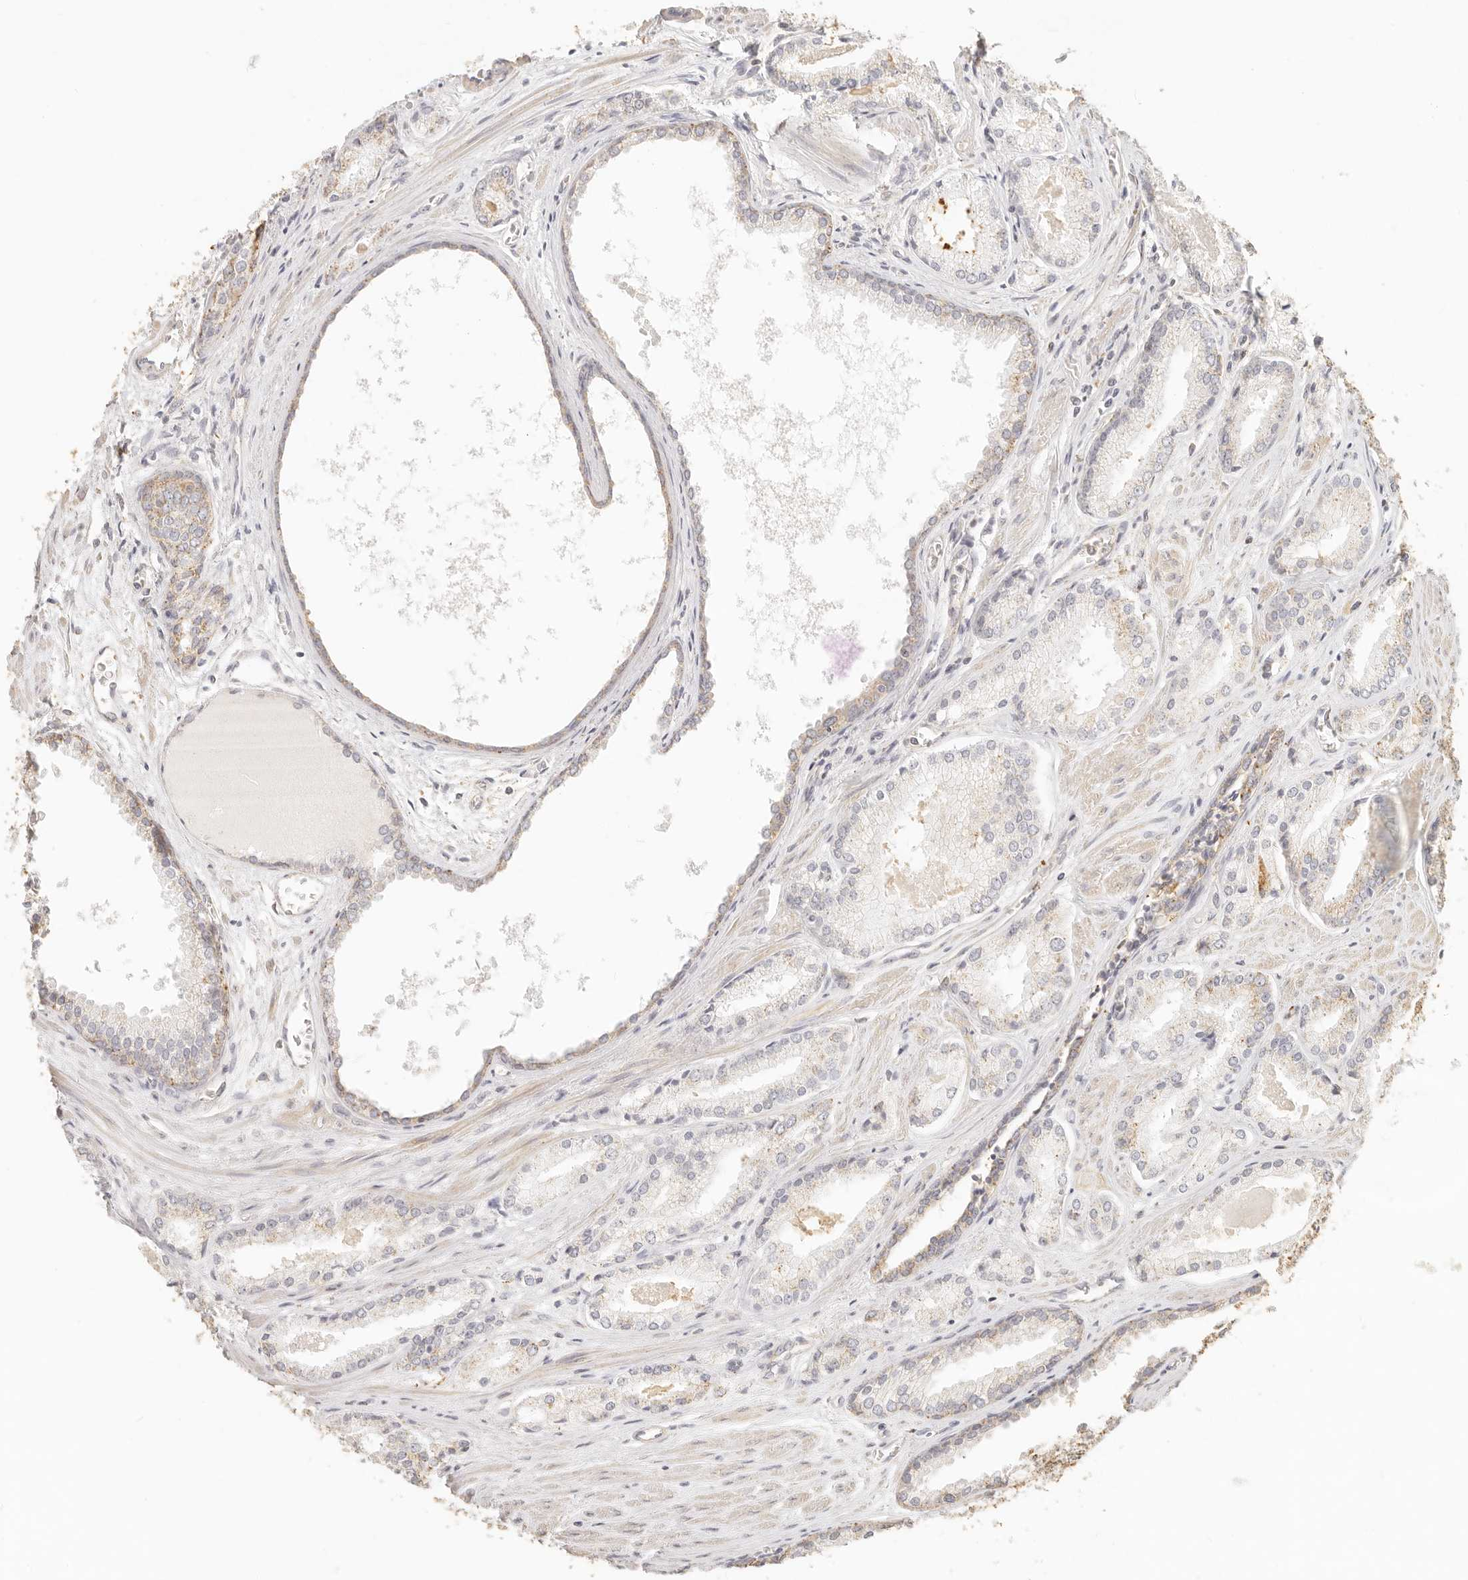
{"staining": {"intensity": "negative", "quantity": "none", "location": "none"}, "tissue": "prostate cancer", "cell_type": "Tumor cells", "image_type": "cancer", "snomed": [{"axis": "morphology", "description": "Adenocarcinoma, Low grade"}, {"axis": "topography", "description": "Prostate"}], "caption": "Tumor cells show no significant protein staining in low-grade adenocarcinoma (prostate).", "gene": "CNMD", "patient": {"sex": "male", "age": 54}}